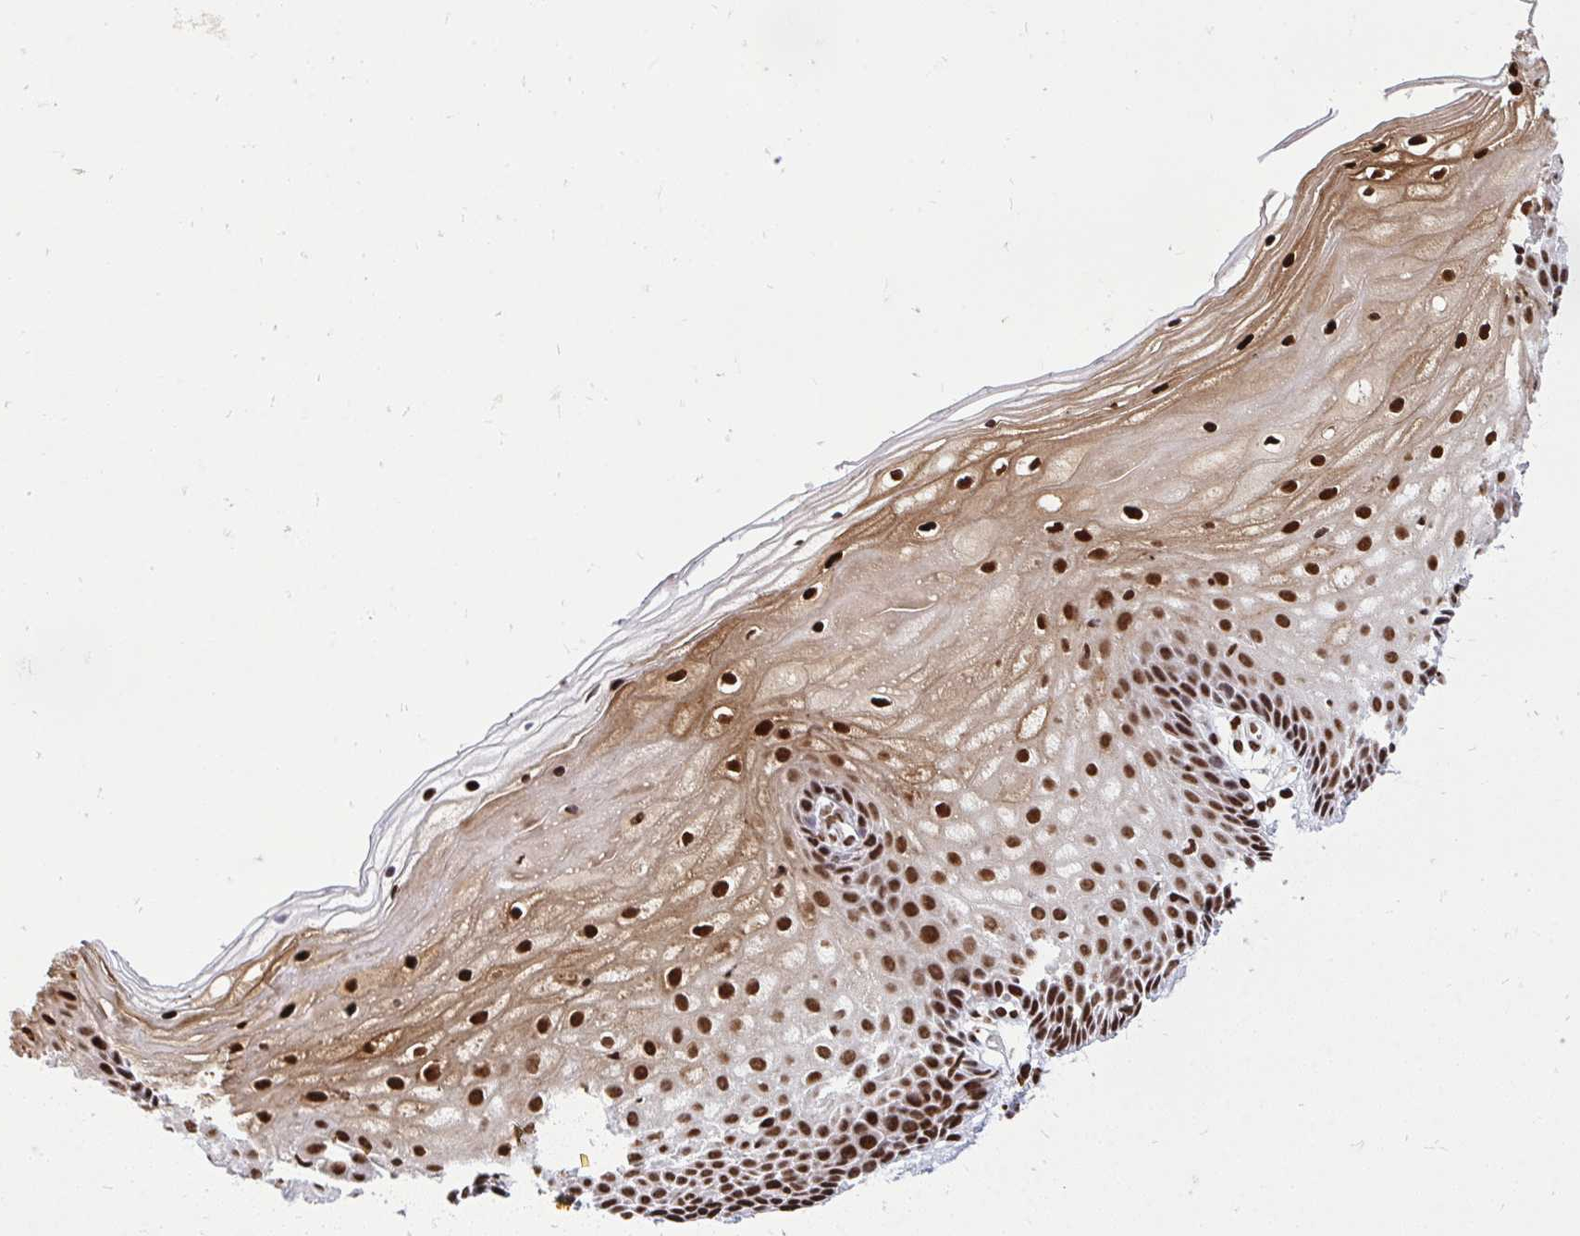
{"staining": {"intensity": "strong", "quantity": ">75%", "location": "nuclear"}, "tissue": "cervix", "cell_type": "Glandular cells", "image_type": "normal", "snomed": [{"axis": "morphology", "description": "Normal tissue, NOS"}, {"axis": "topography", "description": "Cervix"}], "caption": "Protein staining exhibits strong nuclear staining in approximately >75% of glandular cells in benign cervix.", "gene": "TBL1Y", "patient": {"sex": "female", "age": 36}}